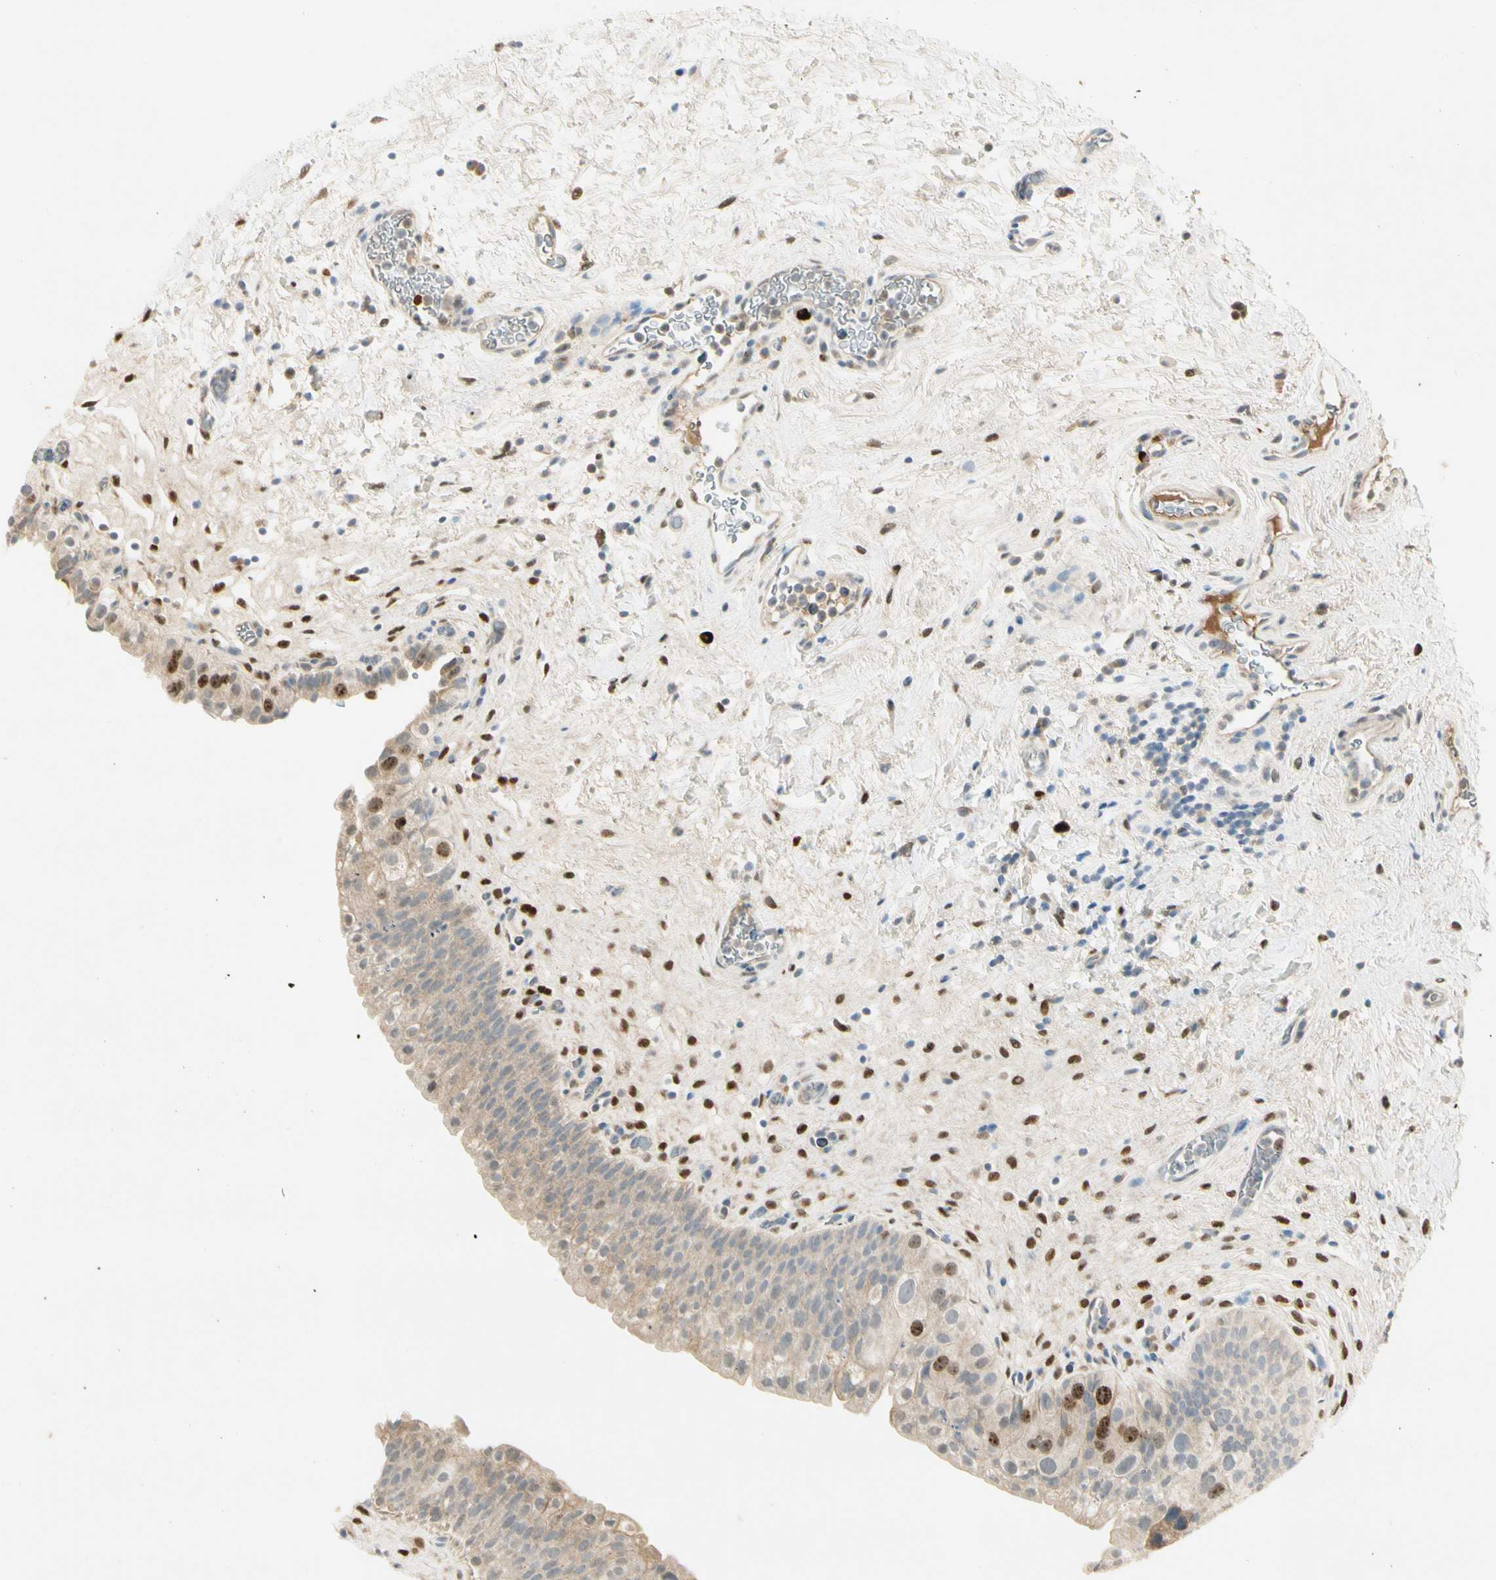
{"staining": {"intensity": "moderate", "quantity": "<25%", "location": "nuclear"}, "tissue": "urinary bladder", "cell_type": "Urothelial cells", "image_type": "normal", "snomed": [{"axis": "morphology", "description": "Normal tissue, NOS"}, {"axis": "topography", "description": "Urinary bladder"}], "caption": "Immunohistochemical staining of benign human urinary bladder shows moderate nuclear protein expression in approximately <25% of urothelial cells. (DAB (3,3'-diaminobenzidine) = brown stain, brightfield microscopy at high magnification).", "gene": "PITX1", "patient": {"sex": "female", "age": 64}}